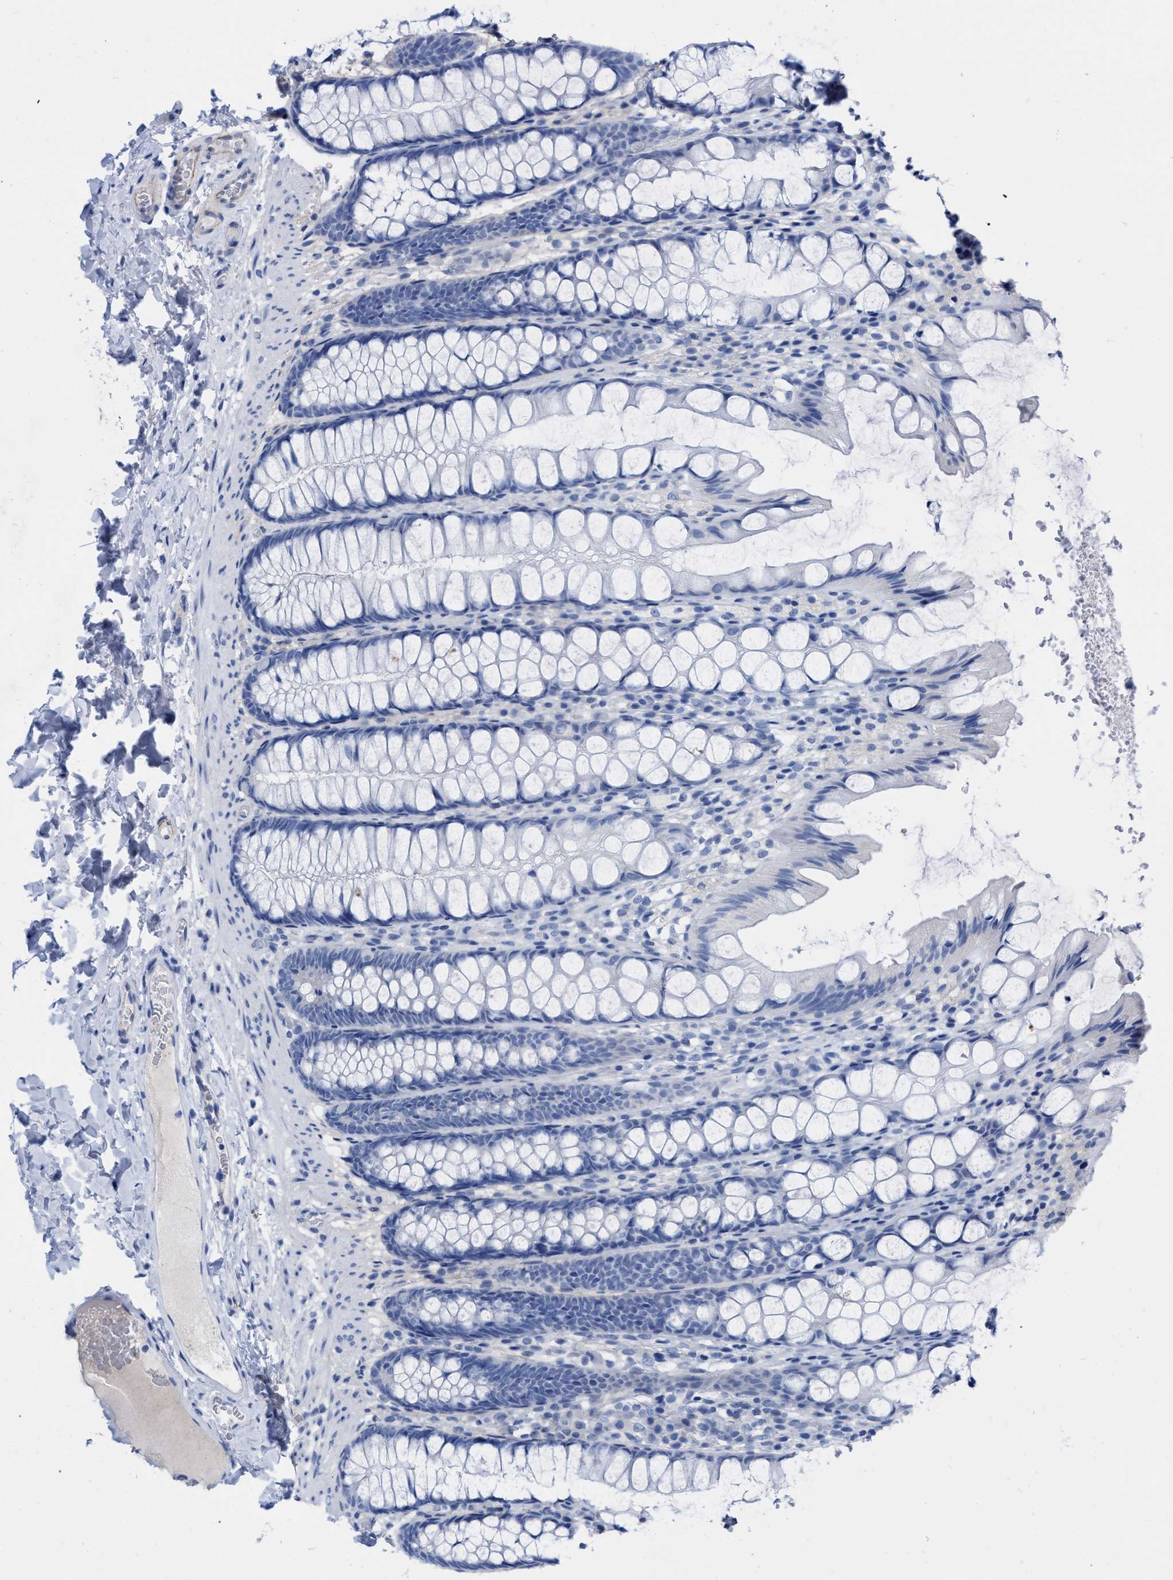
{"staining": {"intensity": "negative", "quantity": "none", "location": "none"}, "tissue": "colon", "cell_type": "Endothelial cells", "image_type": "normal", "snomed": [{"axis": "morphology", "description": "Normal tissue, NOS"}, {"axis": "topography", "description": "Colon"}], "caption": "Immunohistochemistry histopathology image of benign colon: human colon stained with DAB reveals no significant protein staining in endothelial cells. (DAB (3,3'-diaminobenzidine) IHC visualized using brightfield microscopy, high magnification).", "gene": "HAPLN1", "patient": {"sex": "male", "age": 47}}